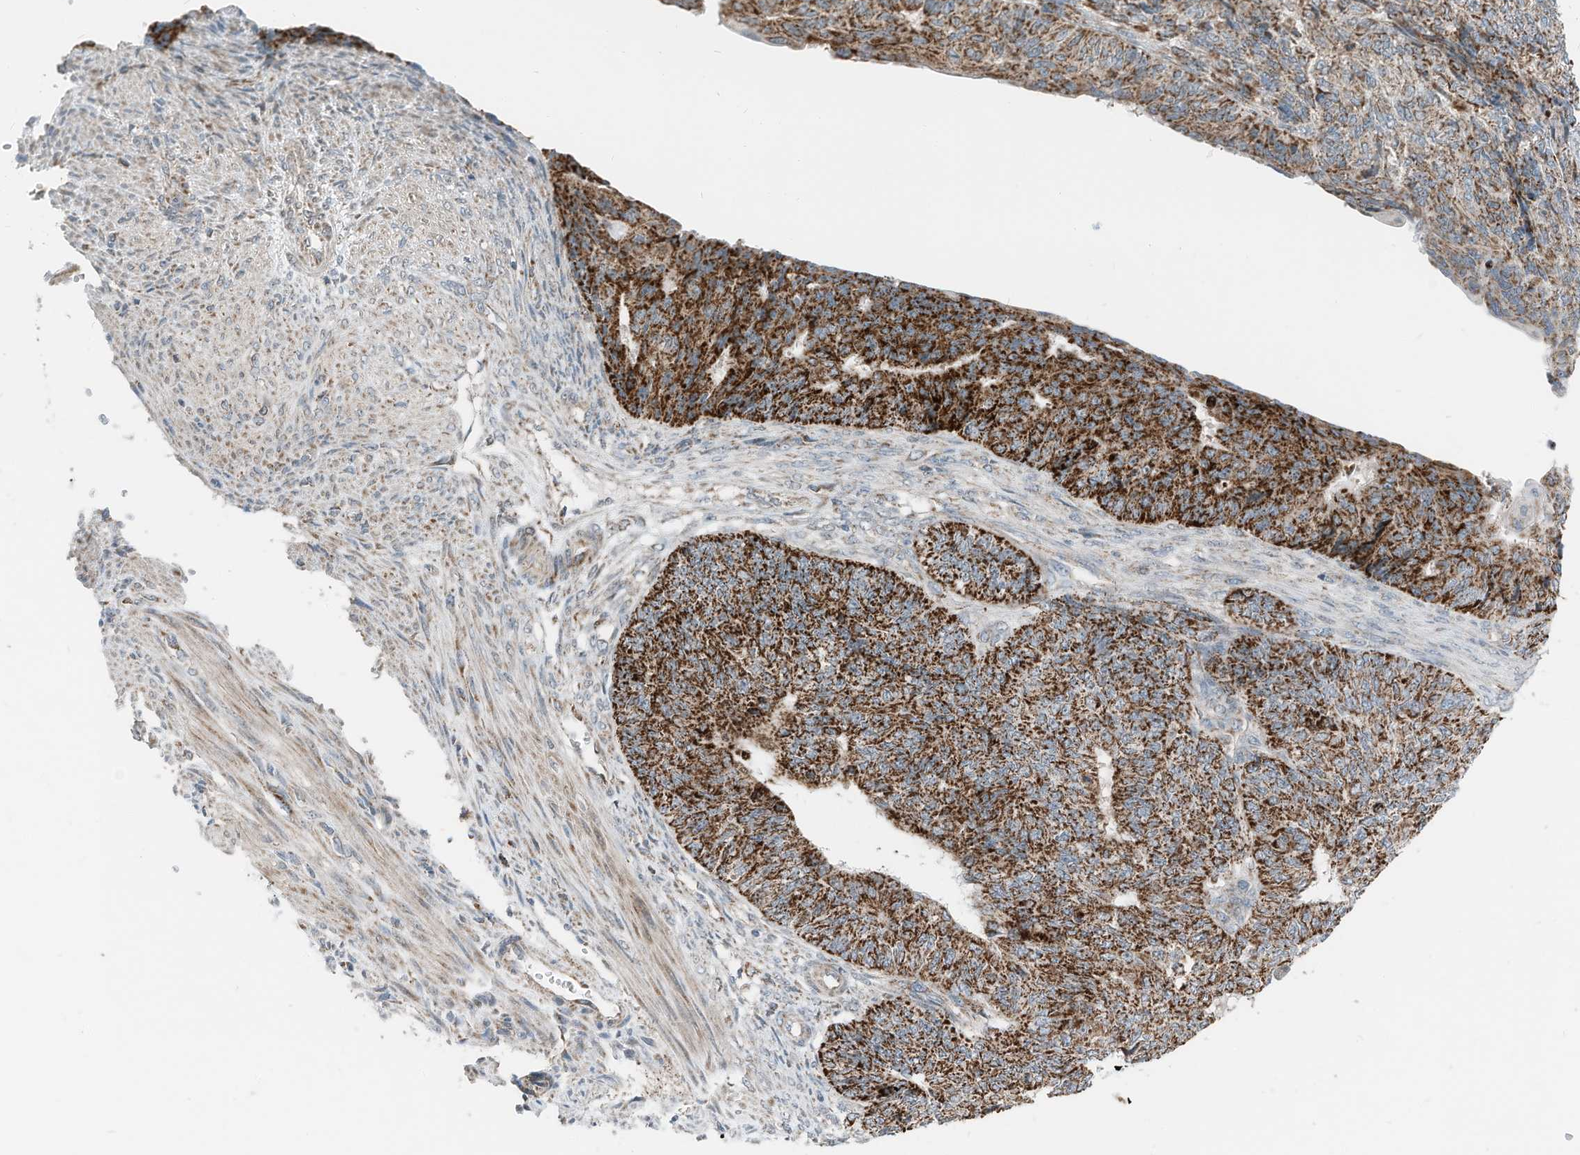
{"staining": {"intensity": "strong", "quantity": ">75%", "location": "cytoplasmic/membranous"}, "tissue": "endometrial cancer", "cell_type": "Tumor cells", "image_type": "cancer", "snomed": [{"axis": "morphology", "description": "Adenocarcinoma, NOS"}, {"axis": "topography", "description": "Endometrium"}], "caption": "Immunohistochemical staining of human endometrial adenocarcinoma reveals strong cytoplasmic/membranous protein positivity in approximately >75% of tumor cells.", "gene": "RMND1", "patient": {"sex": "female", "age": 32}}